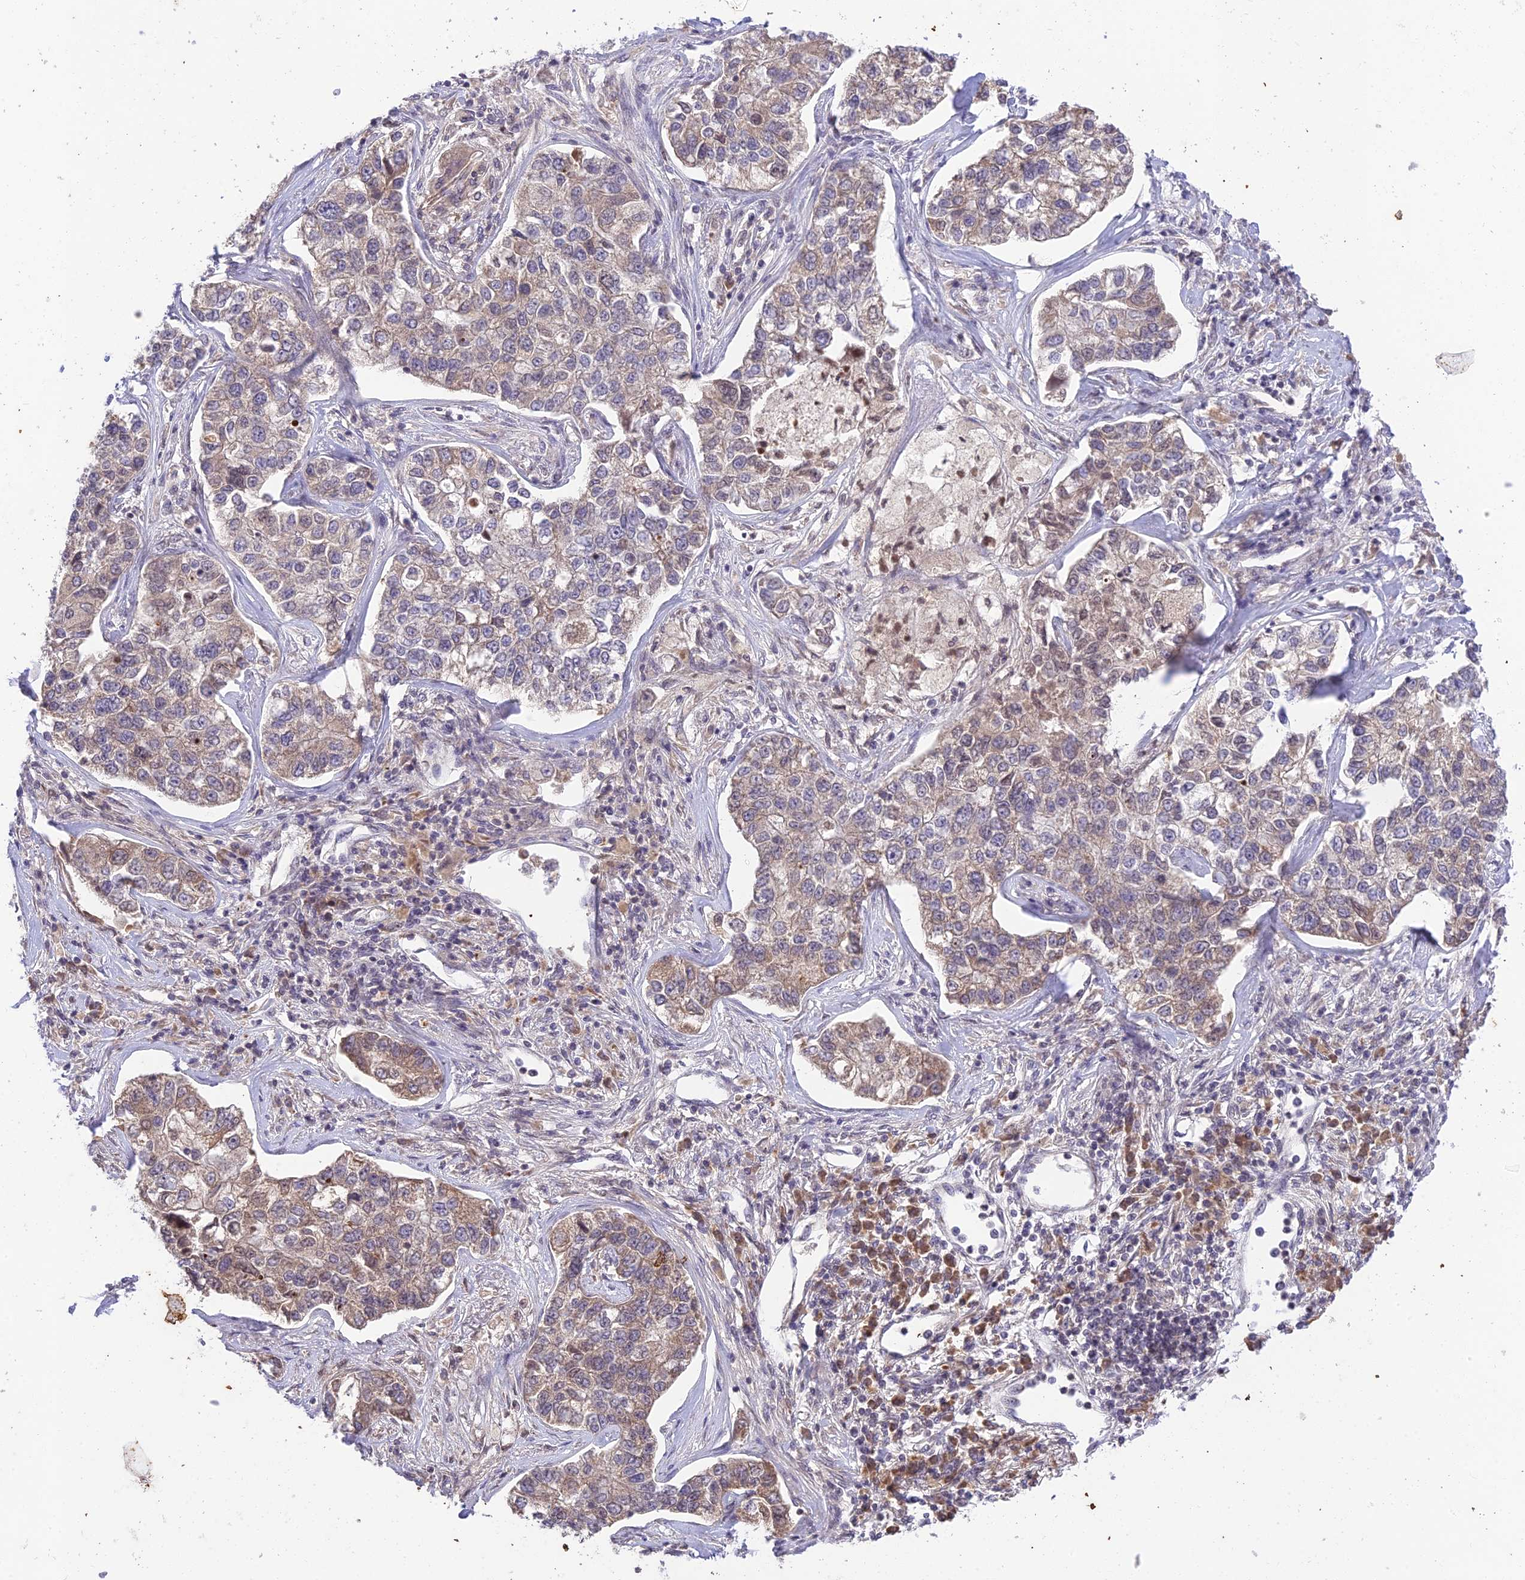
{"staining": {"intensity": "weak", "quantity": ">75%", "location": "cytoplasmic/membranous,nuclear"}, "tissue": "lung cancer", "cell_type": "Tumor cells", "image_type": "cancer", "snomed": [{"axis": "morphology", "description": "Adenocarcinoma, NOS"}, {"axis": "topography", "description": "Lung"}], "caption": "The histopathology image demonstrates a brown stain indicating the presence of a protein in the cytoplasmic/membranous and nuclear of tumor cells in lung cancer (adenocarcinoma). Immunohistochemistry (ihc) stains the protein in brown and the nuclei are stained blue.", "gene": "TEKT1", "patient": {"sex": "male", "age": 49}}